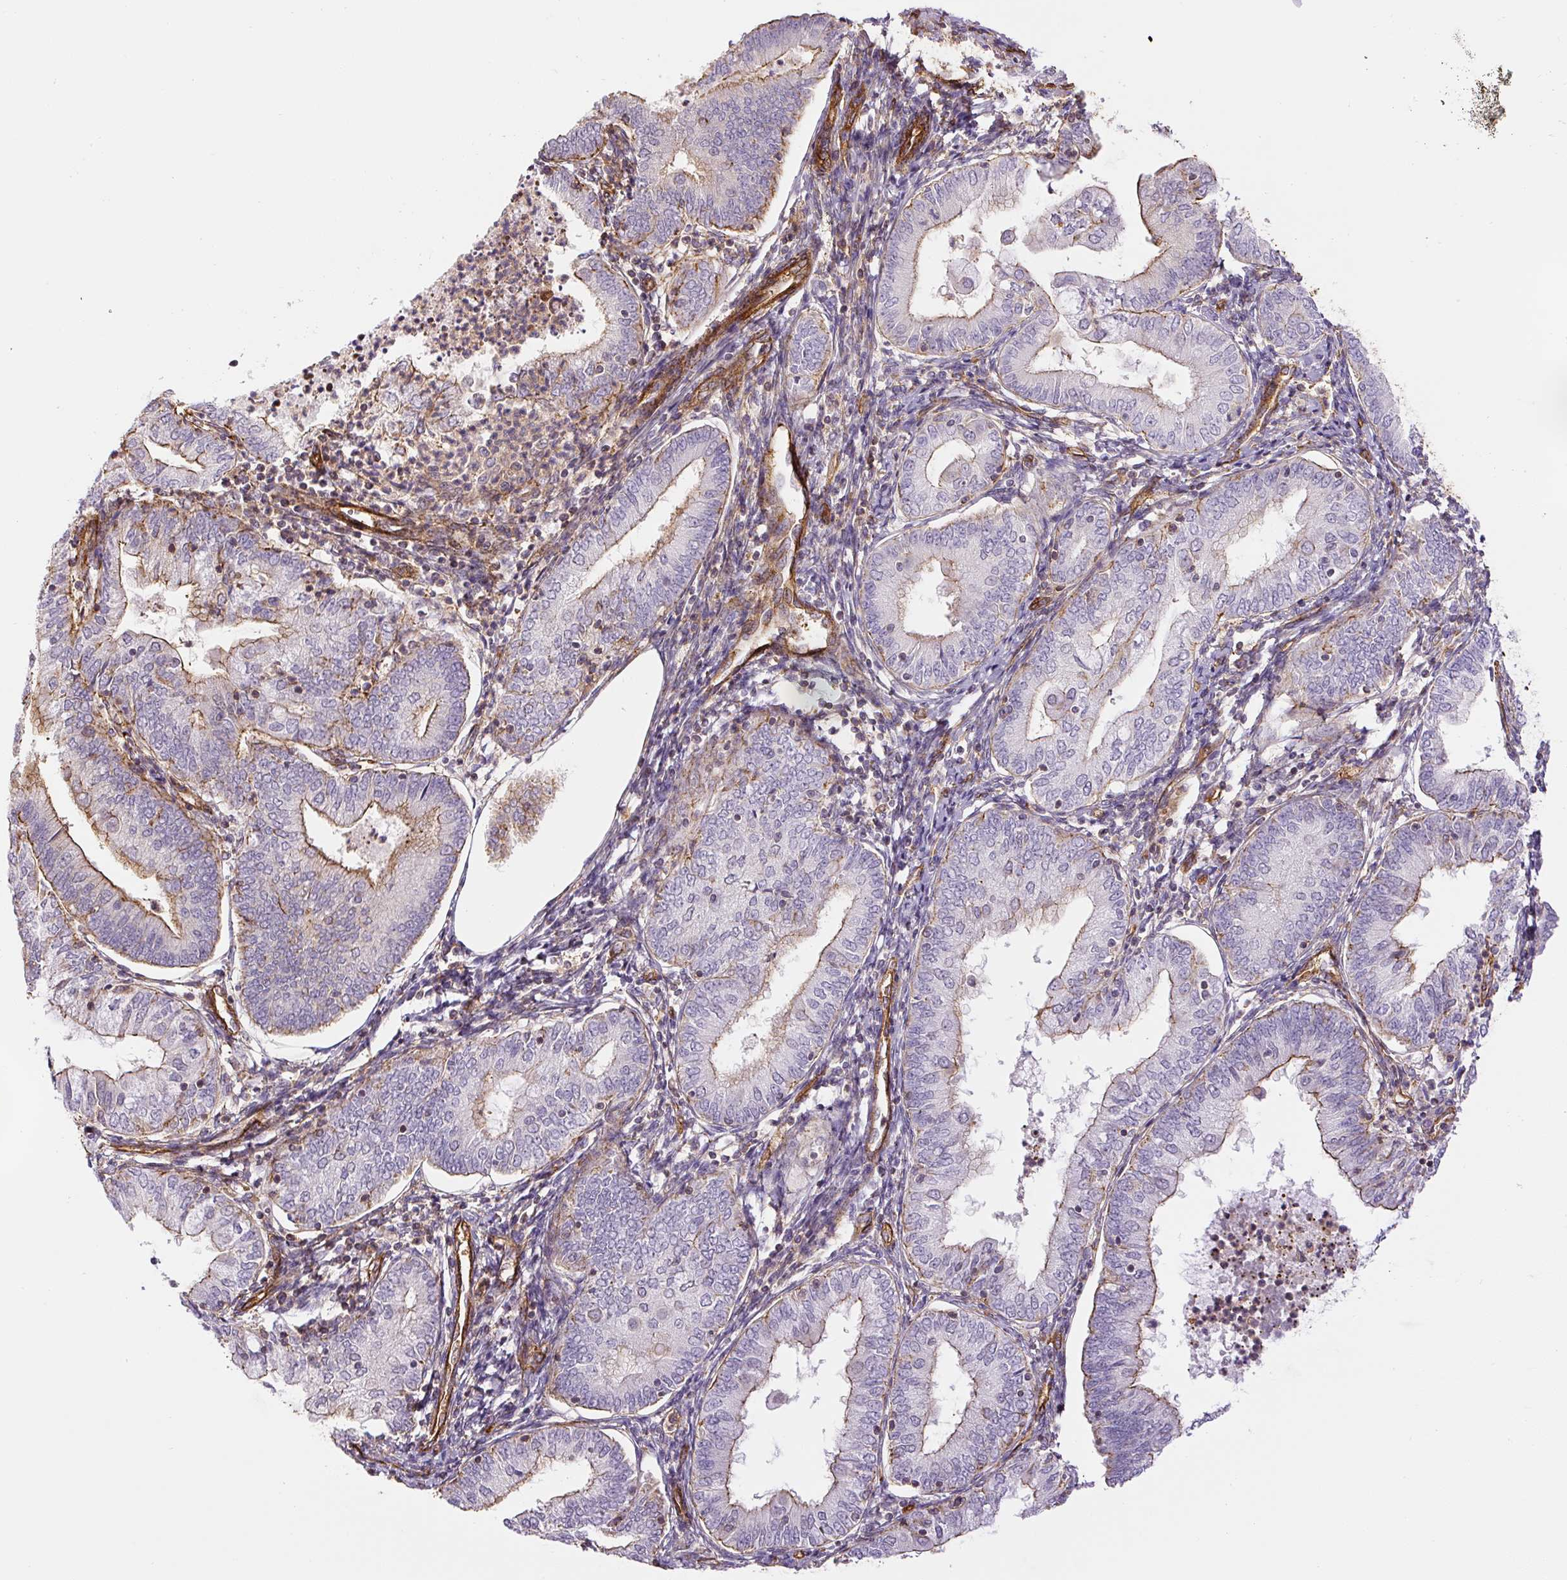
{"staining": {"intensity": "moderate", "quantity": "<25%", "location": "cytoplasmic/membranous"}, "tissue": "endometrial cancer", "cell_type": "Tumor cells", "image_type": "cancer", "snomed": [{"axis": "morphology", "description": "Adenocarcinoma, NOS"}, {"axis": "topography", "description": "Endometrium"}], "caption": "High-magnification brightfield microscopy of endometrial cancer stained with DAB (brown) and counterstained with hematoxylin (blue). tumor cells exhibit moderate cytoplasmic/membranous staining is appreciated in approximately<25% of cells.", "gene": "MYL12A", "patient": {"sex": "female", "age": 55}}